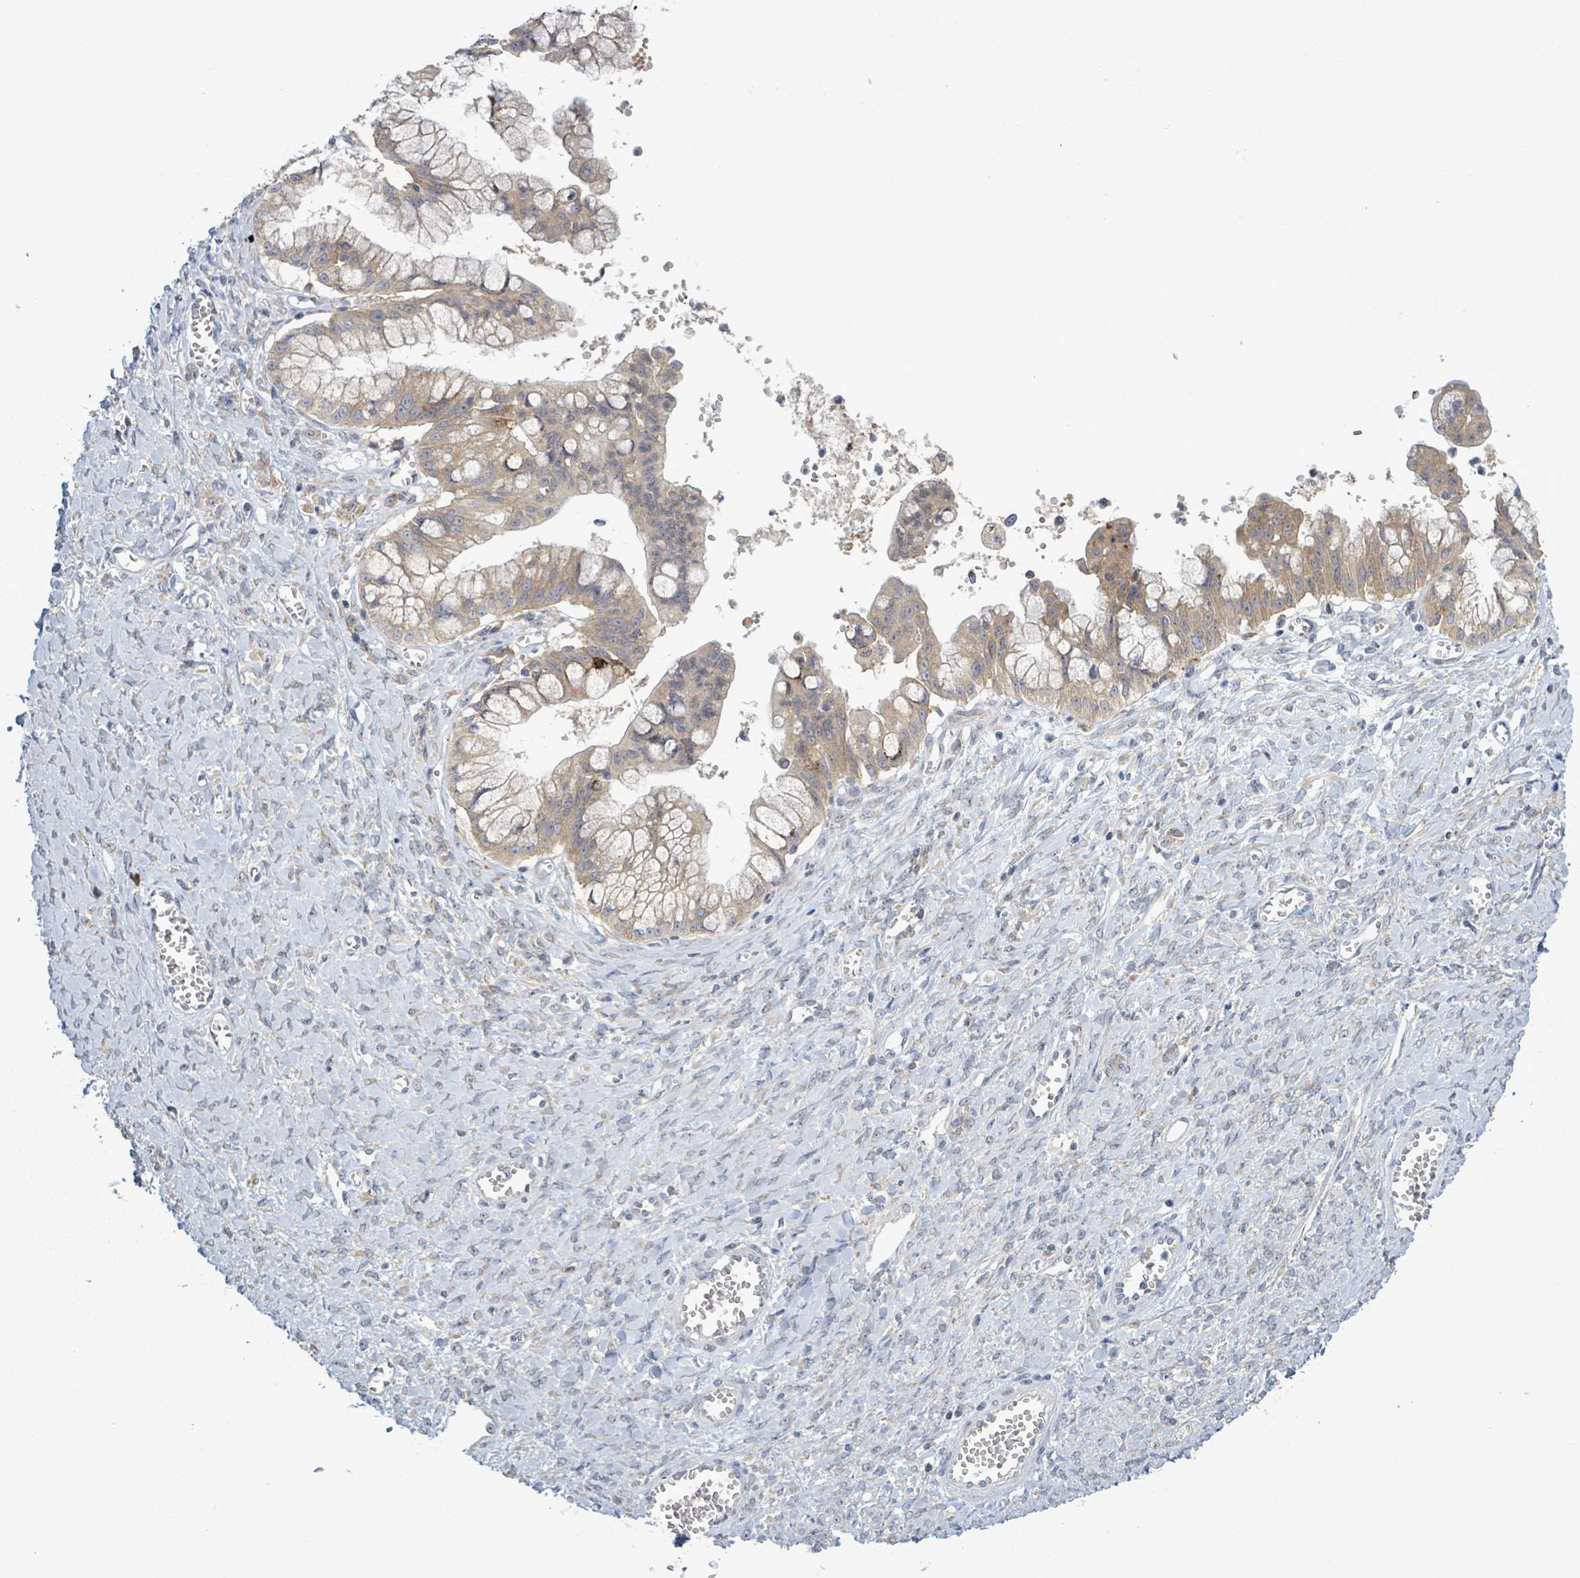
{"staining": {"intensity": "moderate", "quantity": ">75%", "location": "cytoplasmic/membranous"}, "tissue": "ovarian cancer", "cell_type": "Tumor cells", "image_type": "cancer", "snomed": [{"axis": "morphology", "description": "Cystadenocarcinoma, mucinous, NOS"}, {"axis": "topography", "description": "Ovary"}], "caption": "Tumor cells demonstrate medium levels of moderate cytoplasmic/membranous staining in about >75% of cells in ovarian cancer.", "gene": "ATP13A1", "patient": {"sex": "female", "age": 70}}